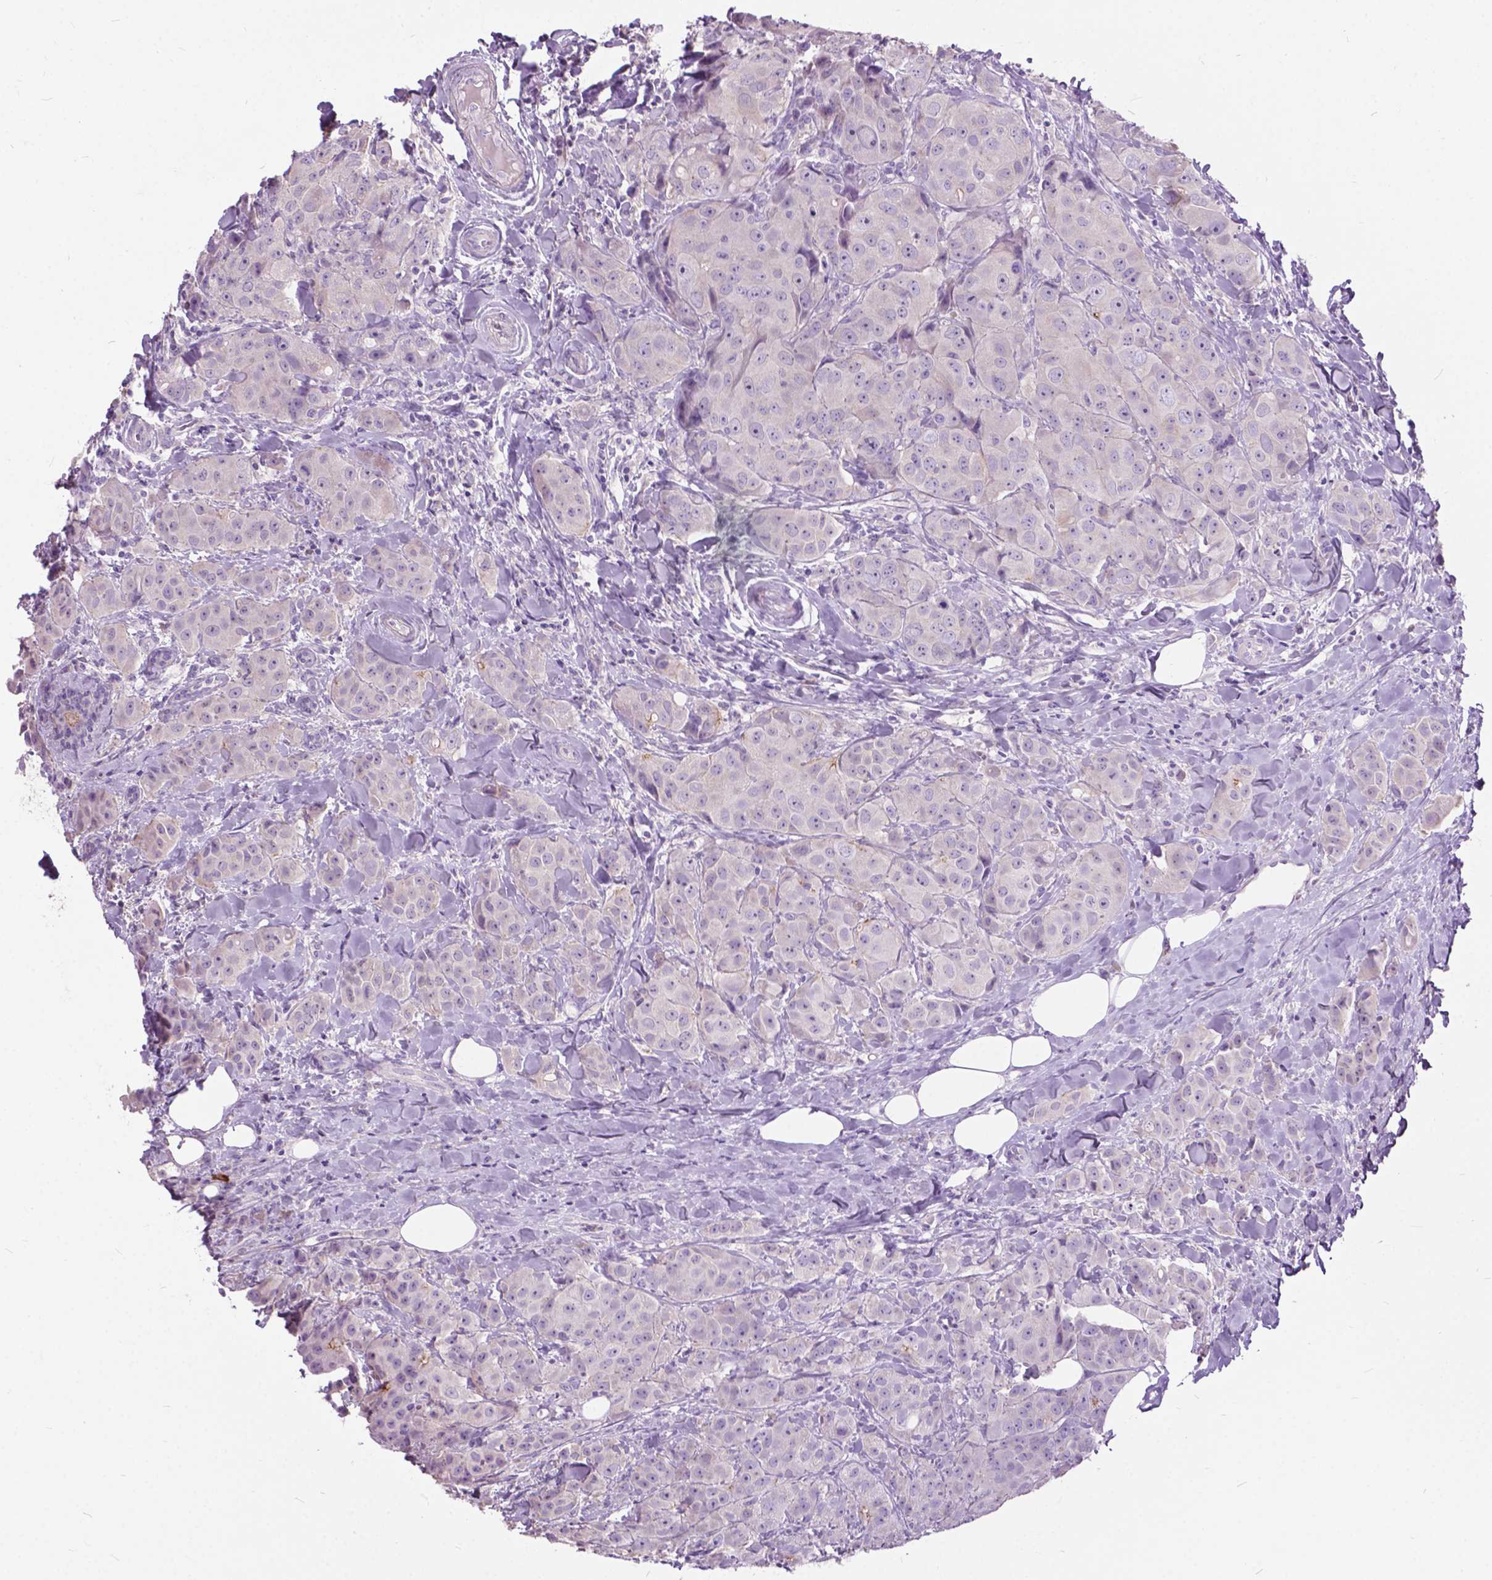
{"staining": {"intensity": "weak", "quantity": "<25%", "location": "cytoplasmic/membranous"}, "tissue": "breast cancer", "cell_type": "Tumor cells", "image_type": "cancer", "snomed": [{"axis": "morphology", "description": "Duct carcinoma"}, {"axis": "topography", "description": "Breast"}], "caption": "Tumor cells show no significant protein staining in breast cancer (intraductal carcinoma).", "gene": "PRR35", "patient": {"sex": "female", "age": 43}}